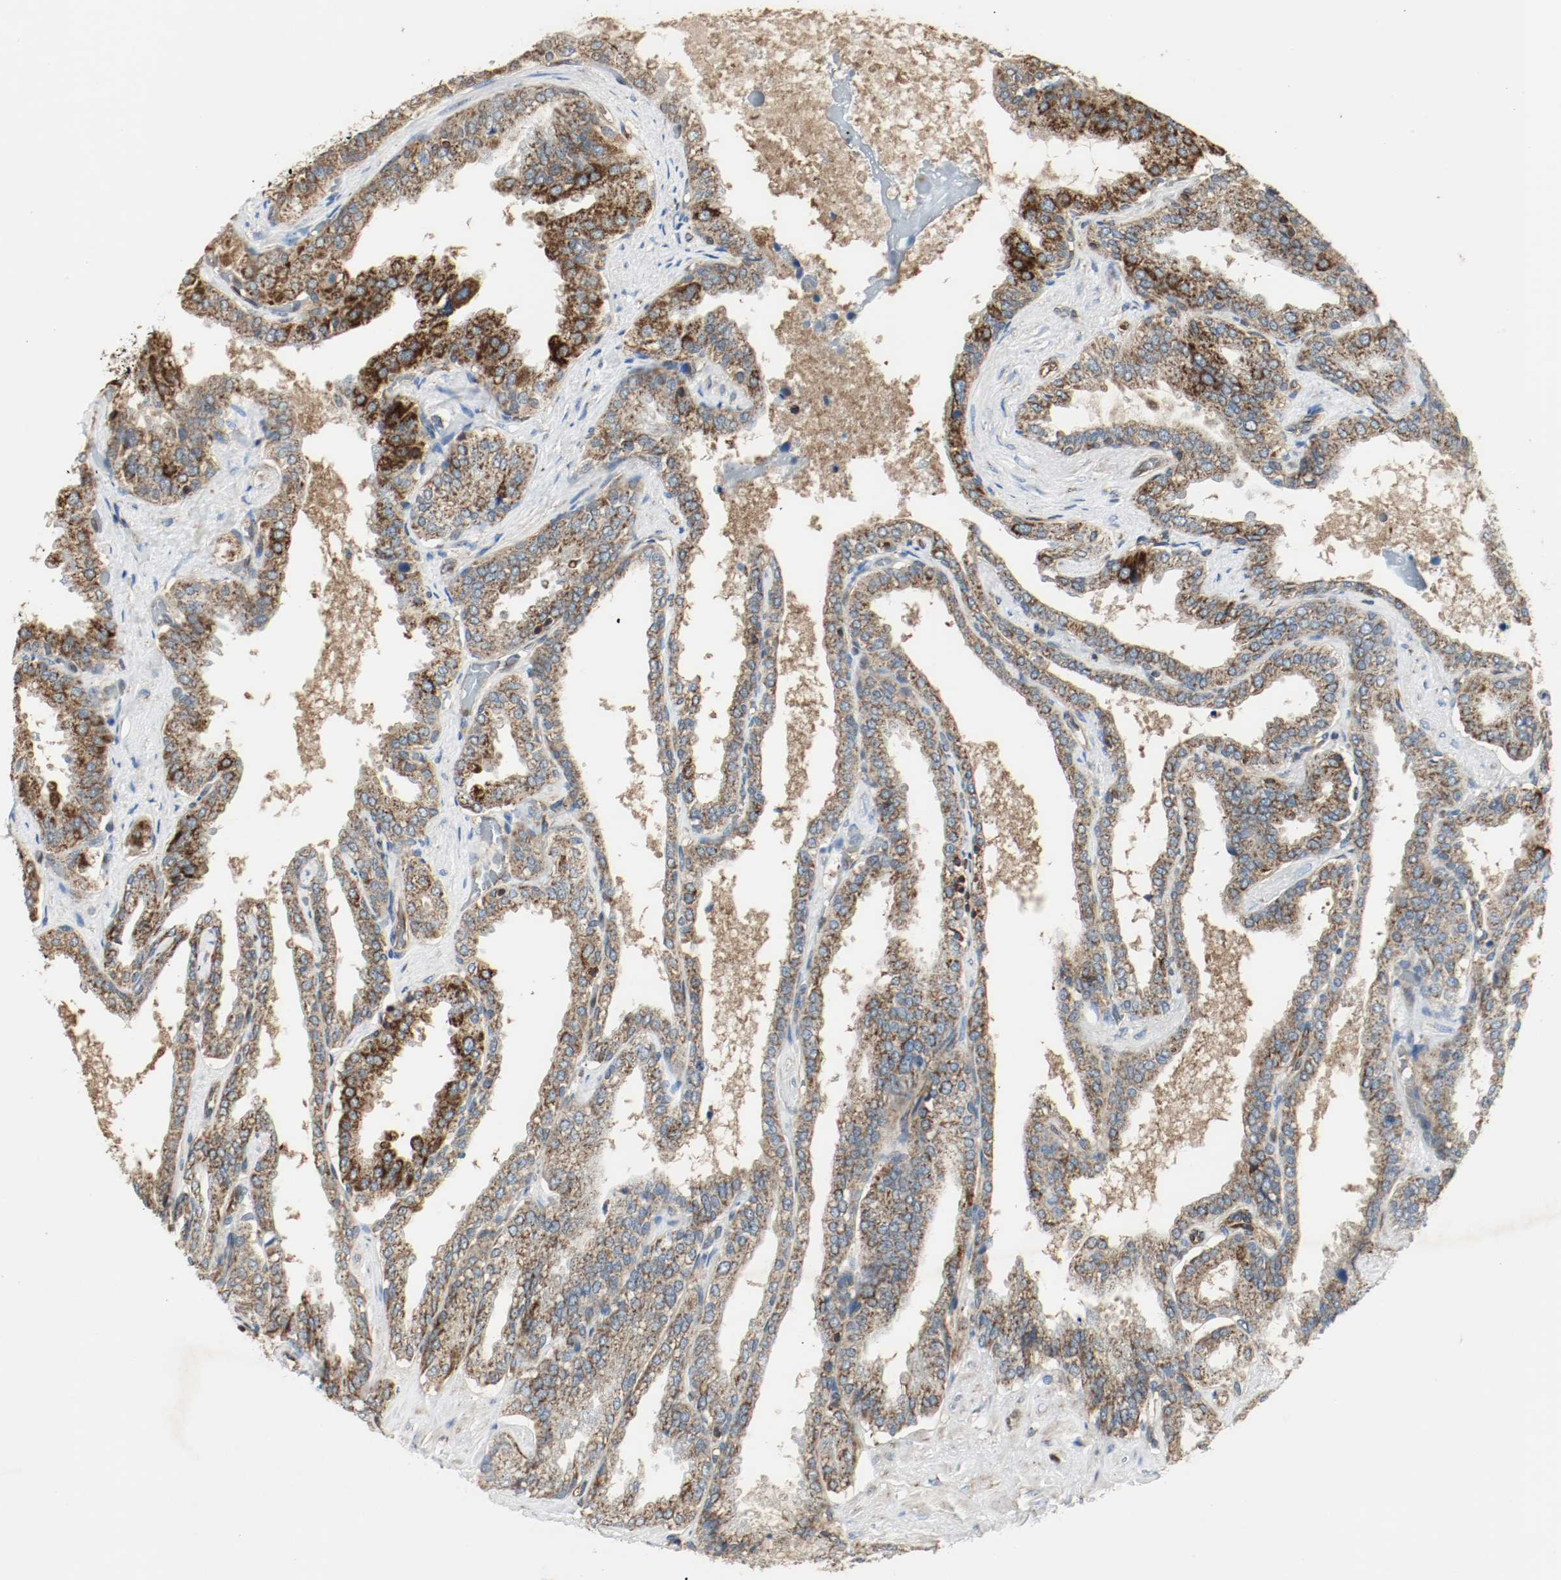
{"staining": {"intensity": "strong", "quantity": ">75%", "location": "cytoplasmic/membranous"}, "tissue": "seminal vesicle", "cell_type": "Glandular cells", "image_type": "normal", "snomed": [{"axis": "morphology", "description": "Normal tissue, NOS"}, {"axis": "topography", "description": "Seminal veicle"}], "caption": "A high-resolution image shows IHC staining of unremarkable seminal vesicle, which shows strong cytoplasmic/membranous positivity in approximately >75% of glandular cells. The staining was performed using DAB to visualize the protein expression in brown, while the nuclei were stained in blue with hematoxylin (Magnification: 20x).", "gene": "PLCG1", "patient": {"sex": "male", "age": 46}}